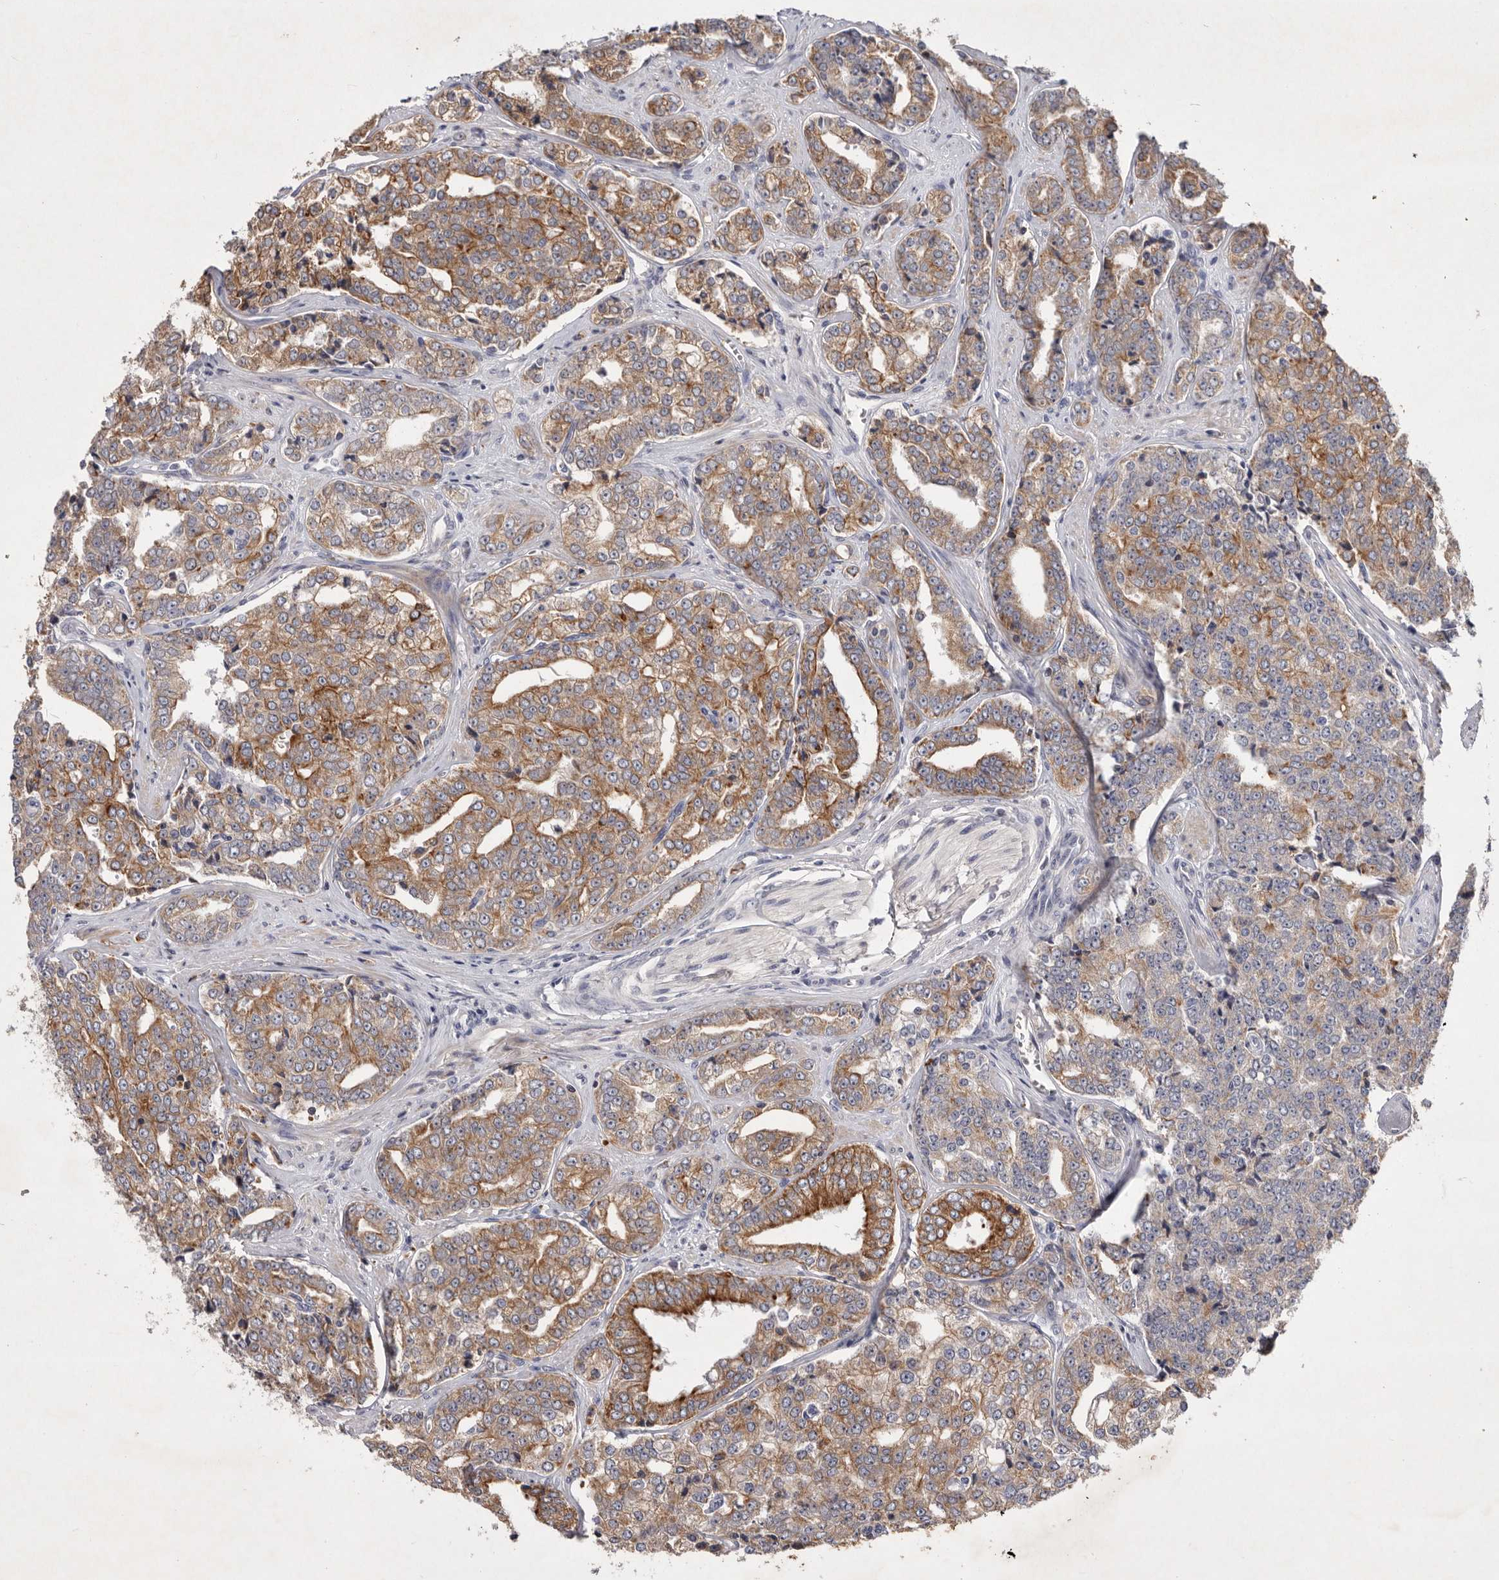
{"staining": {"intensity": "moderate", "quantity": ">75%", "location": "cytoplasmic/membranous"}, "tissue": "prostate cancer", "cell_type": "Tumor cells", "image_type": "cancer", "snomed": [{"axis": "morphology", "description": "Adenocarcinoma, High grade"}, {"axis": "topography", "description": "Prostate"}], "caption": "Immunohistochemistry micrograph of prostate cancer (high-grade adenocarcinoma) stained for a protein (brown), which displays medium levels of moderate cytoplasmic/membranous staining in approximately >75% of tumor cells.", "gene": "TNFSF14", "patient": {"sex": "male", "age": 71}}